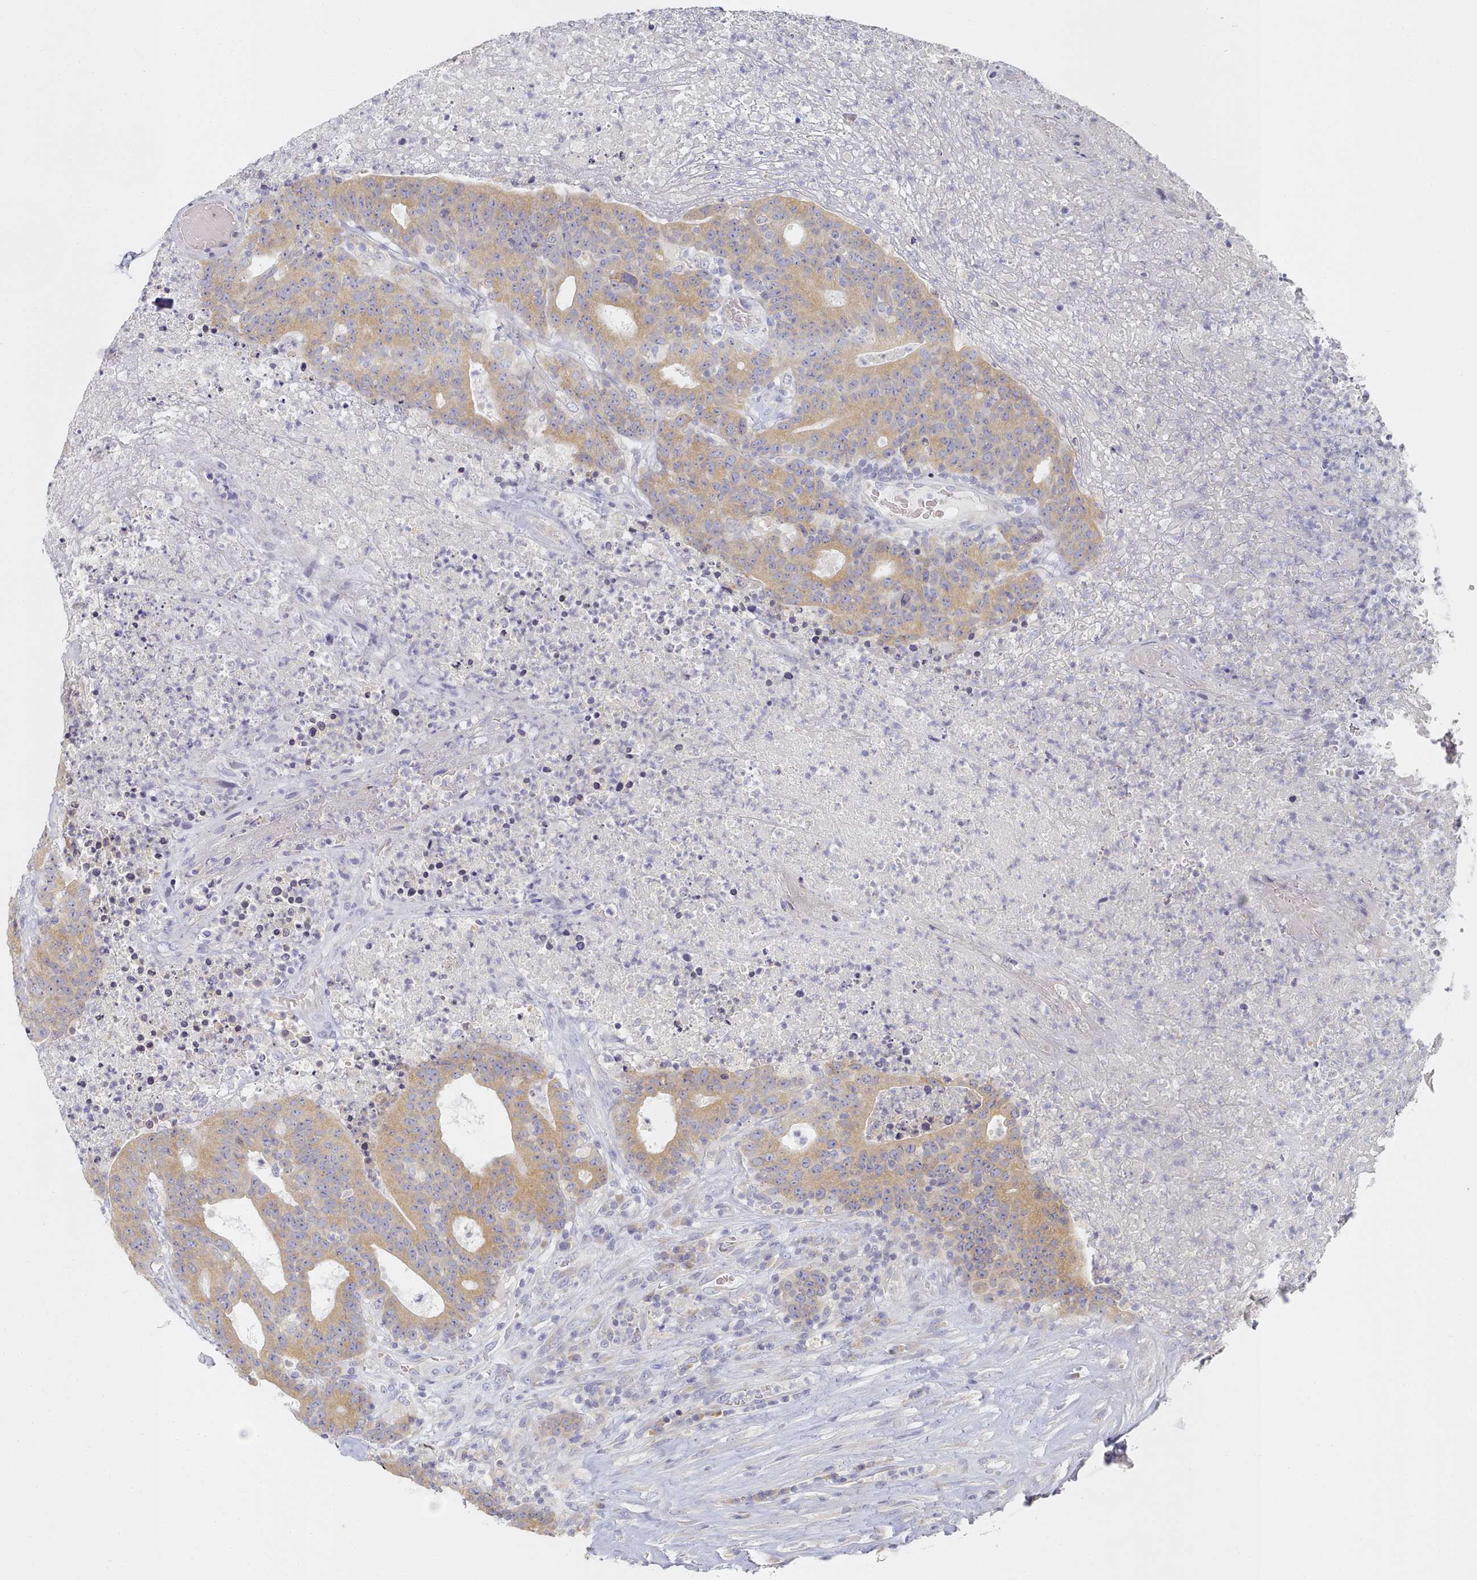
{"staining": {"intensity": "moderate", "quantity": ">75%", "location": "cytoplasmic/membranous"}, "tissue": "colorectal cancer", "cell_type": "Tumor cells", "image_type": "cancer", "snomed": [{"axis": "morphology", "description": "Adenocarcinoma, NOS"}, {"axis": "topography", "description": "Colon"}], "caption": "This micrograph shows immunohistochemistry (IHC) staining of colorectal cancer (adenocarcinoma), with medium moderate cytoplasmic/membranous positivity in about >75% of tumor cells.", "gene": "TYW1B", "patient": {"sex": "female", "age": 75}}